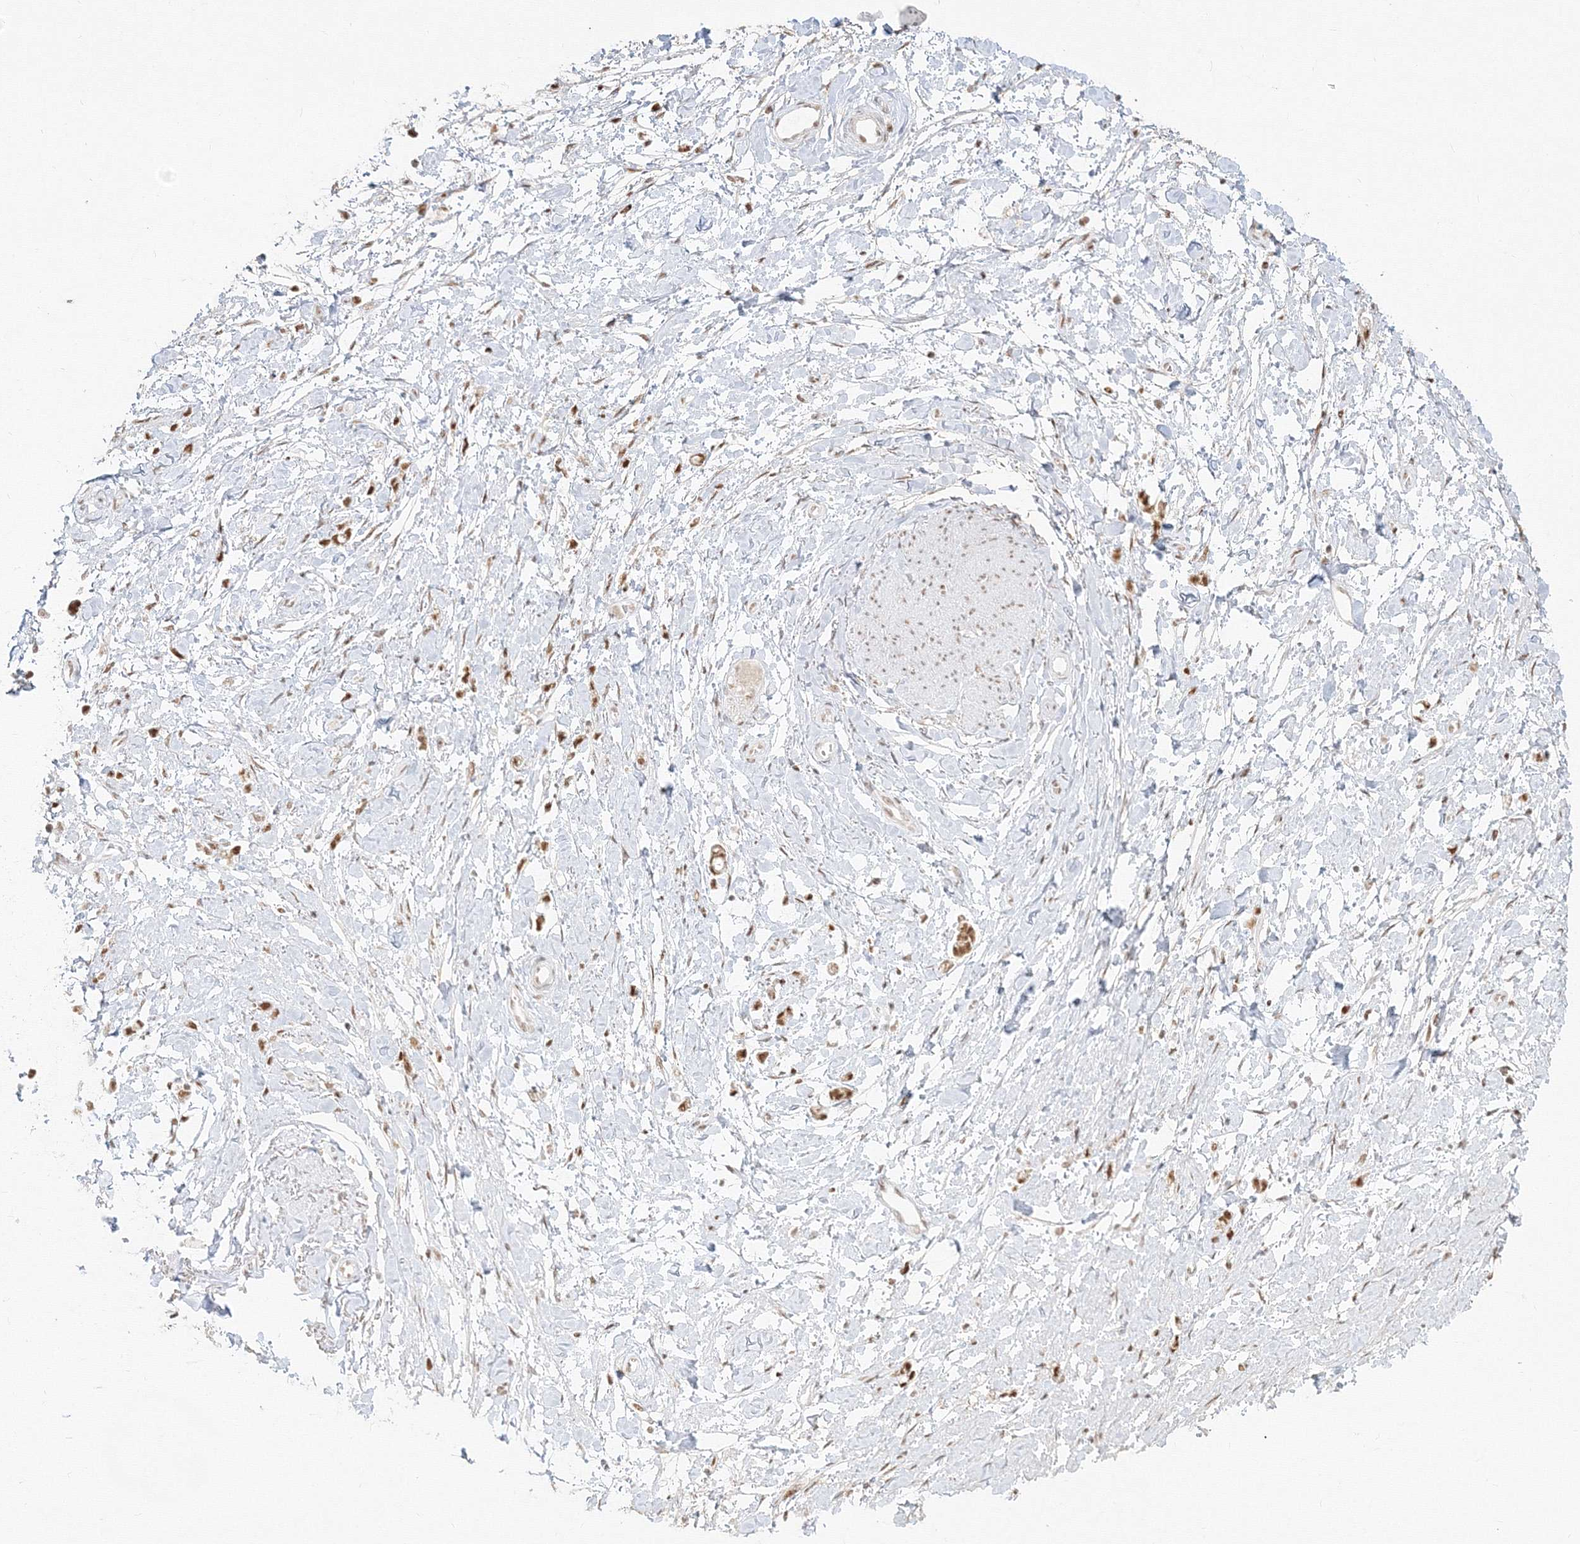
{"staining": {"intensity": "moderate", "quantity": ">75%", "location": "nuclear"}, "tissue": "stomach cancer", "cell_type": "Tumor cells", "image_type": "cancer", "snomed": [{"axis": "morphology", "description": "Adenocarcinoma, NOS"}, {"axis": "topography", "description": "Stomach"}], "caption": "Immunohistochemical staining of human adenocarcinoma (stomach) shows medium levels of moderate nuclear staining in about >75% of tumor cells.", "gene": "PPP4R2", "patient": {"sex": "female", "age": 60}}